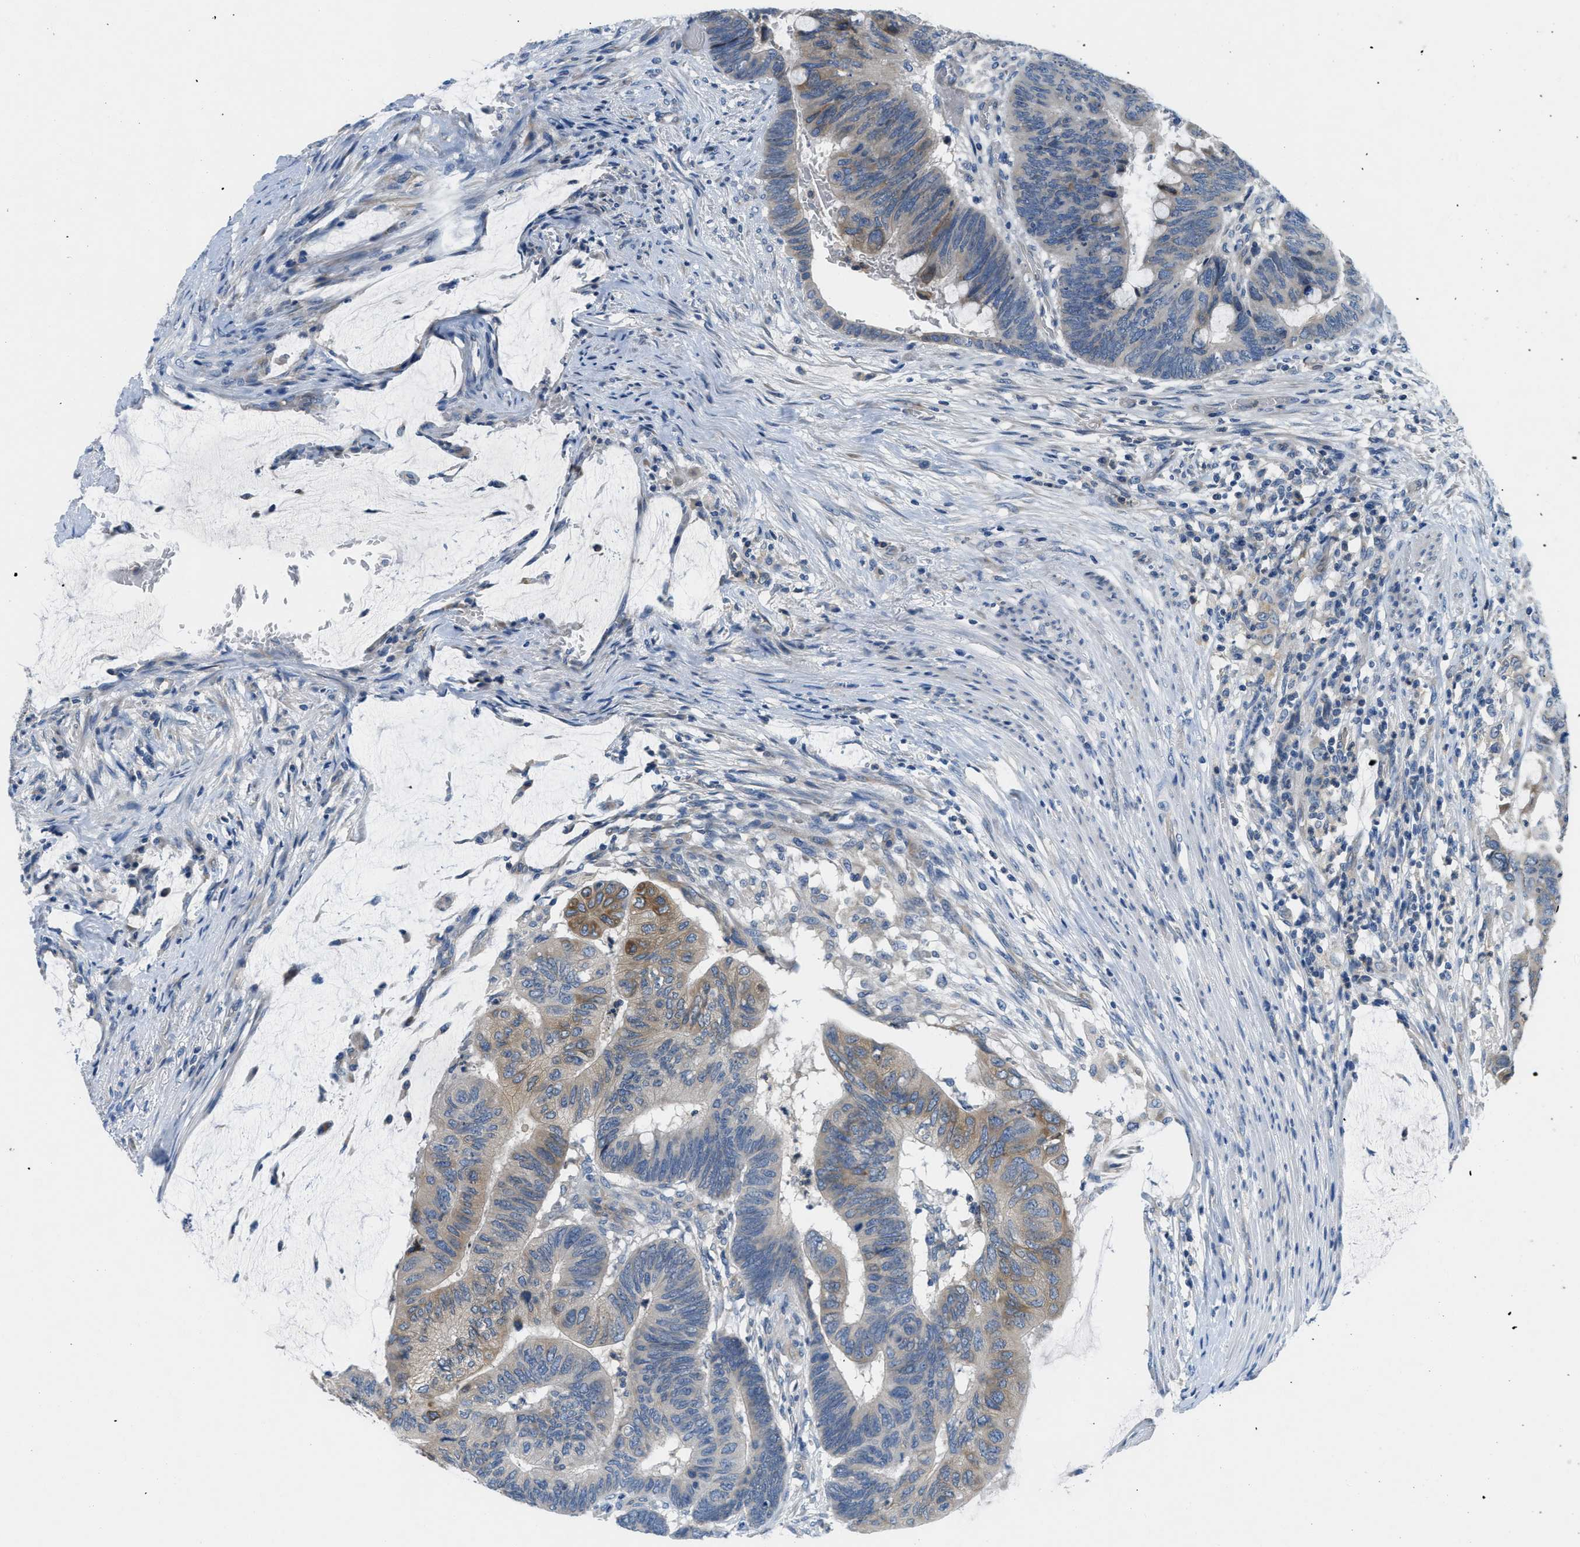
{"staining": {"intensity": "moderate", "quantity": "25%-75%", "location": "cytoplasmic/membranous"}, "tissue": "colorectal cancer", "cell_type": "Tumor cells", "image_type": "cancer", "snomed": [{"axis": "morphology", "description": "Normal tissue, NOS"}, {"axis": "morphology", "description": "Adenocarcinoma, NOS"}, {"axis": "topography", "description": "Rectum"}], "caption": "Colorectal cancer tissue exhibits moderate cytoplasmic/membranous expression in about 25%-75% of tumor cells The protein of interest is stained brown, and the nuclei are stained in blue (DAB IHC with brightfield microscopy, high magnification).", "gene": "PGR", "patient": {"sex": "male", "age": 92}}